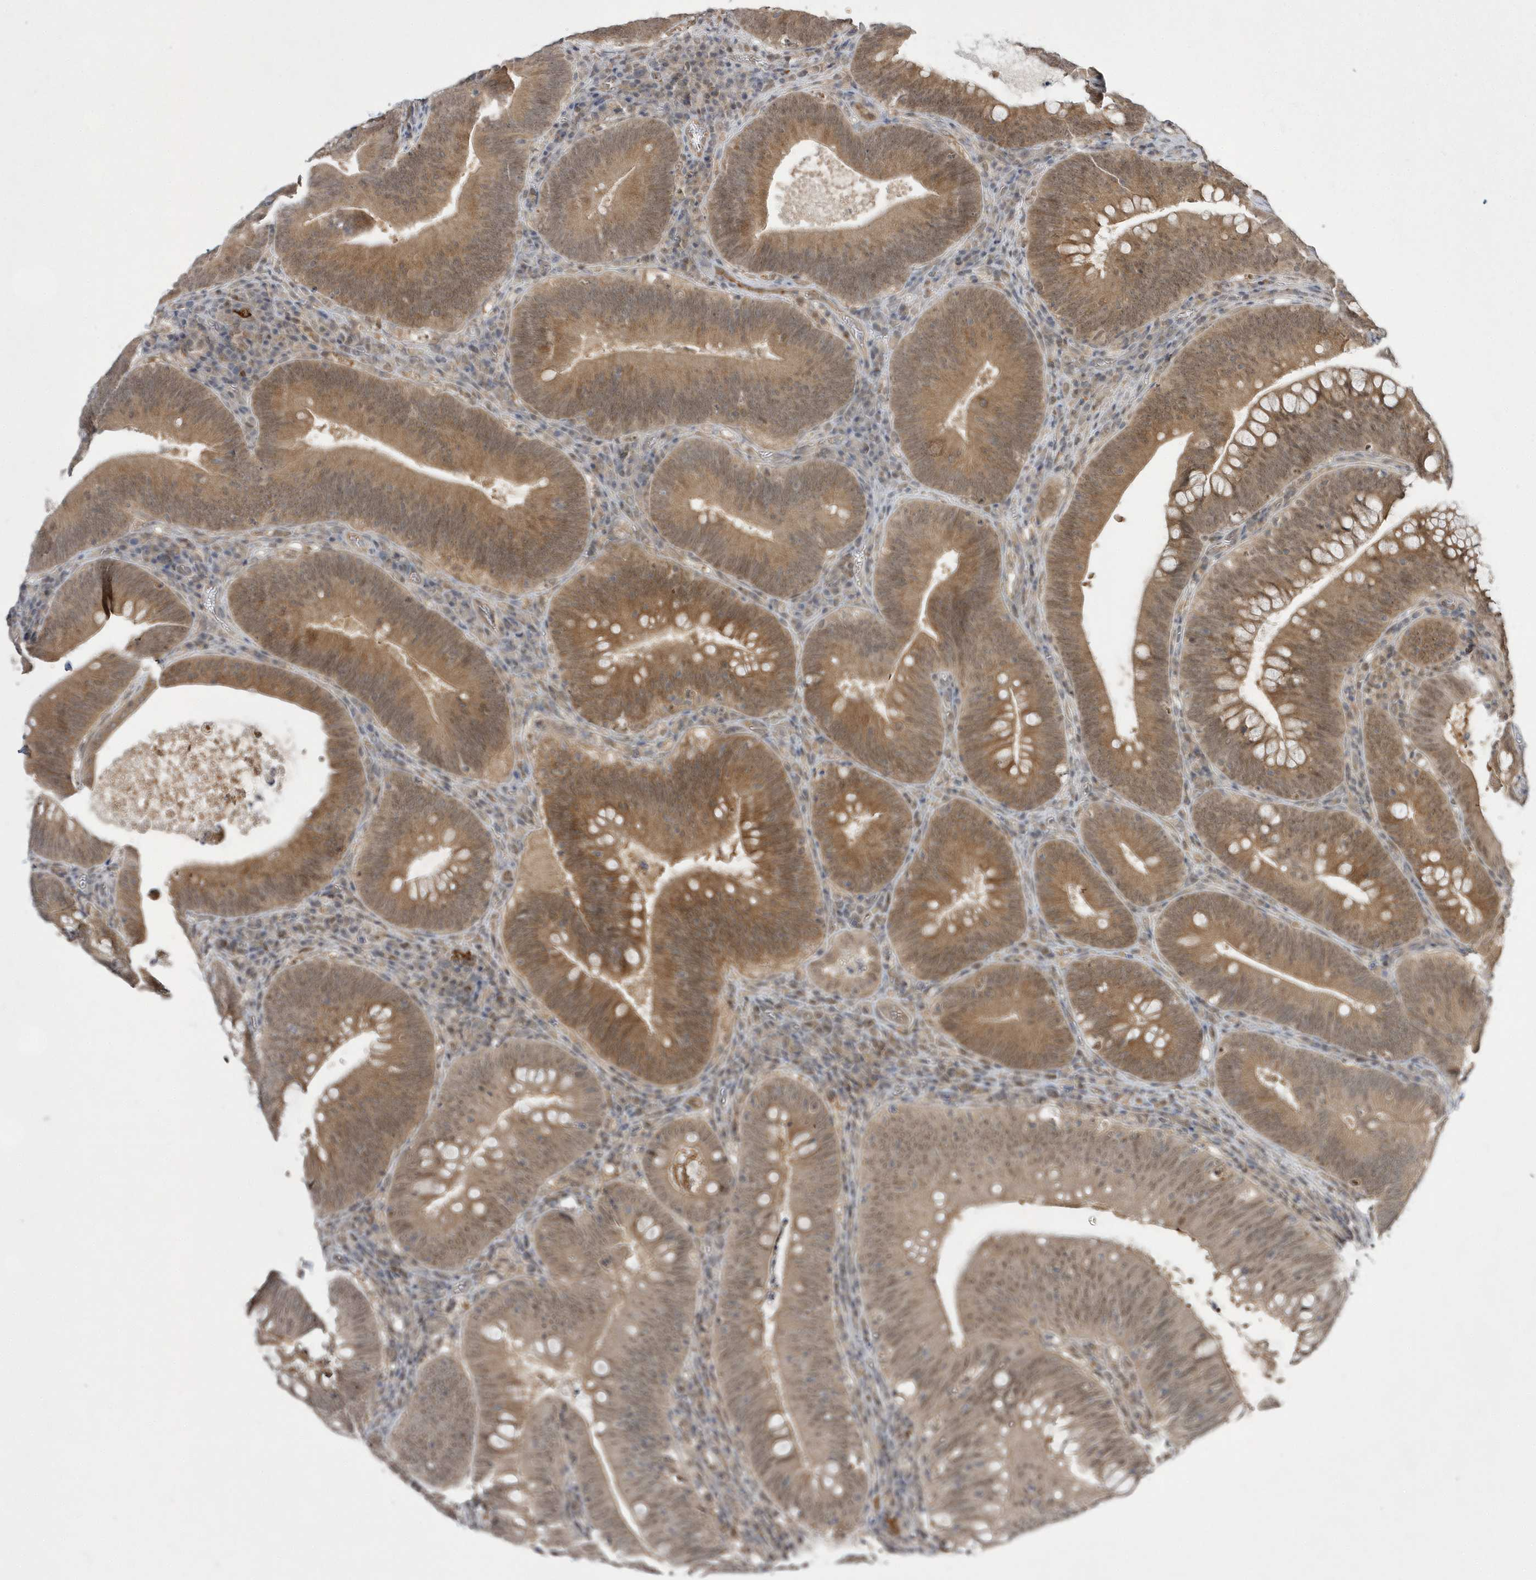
{"staining": {"intensity": "moderate", "quantity": ">75%", "location": "cytoplasmic/membranous,nuclear"}, "tissue": "colorectal cancer", "cell_type": "Tumor cells", "image_type": "cancer", "snomed": [{"axis": "morphology", "description": "Normal tissue, NOS"}, {"axis": "topography", "description": "Colon"}], "caption": "Colorectal cancer tissue shows moderate cytoplasmic/membranous and nuclear staining in about >75% of tumor cells", "gene": "TMEM132B", "patient": {"sex": "female", "age": 82}}